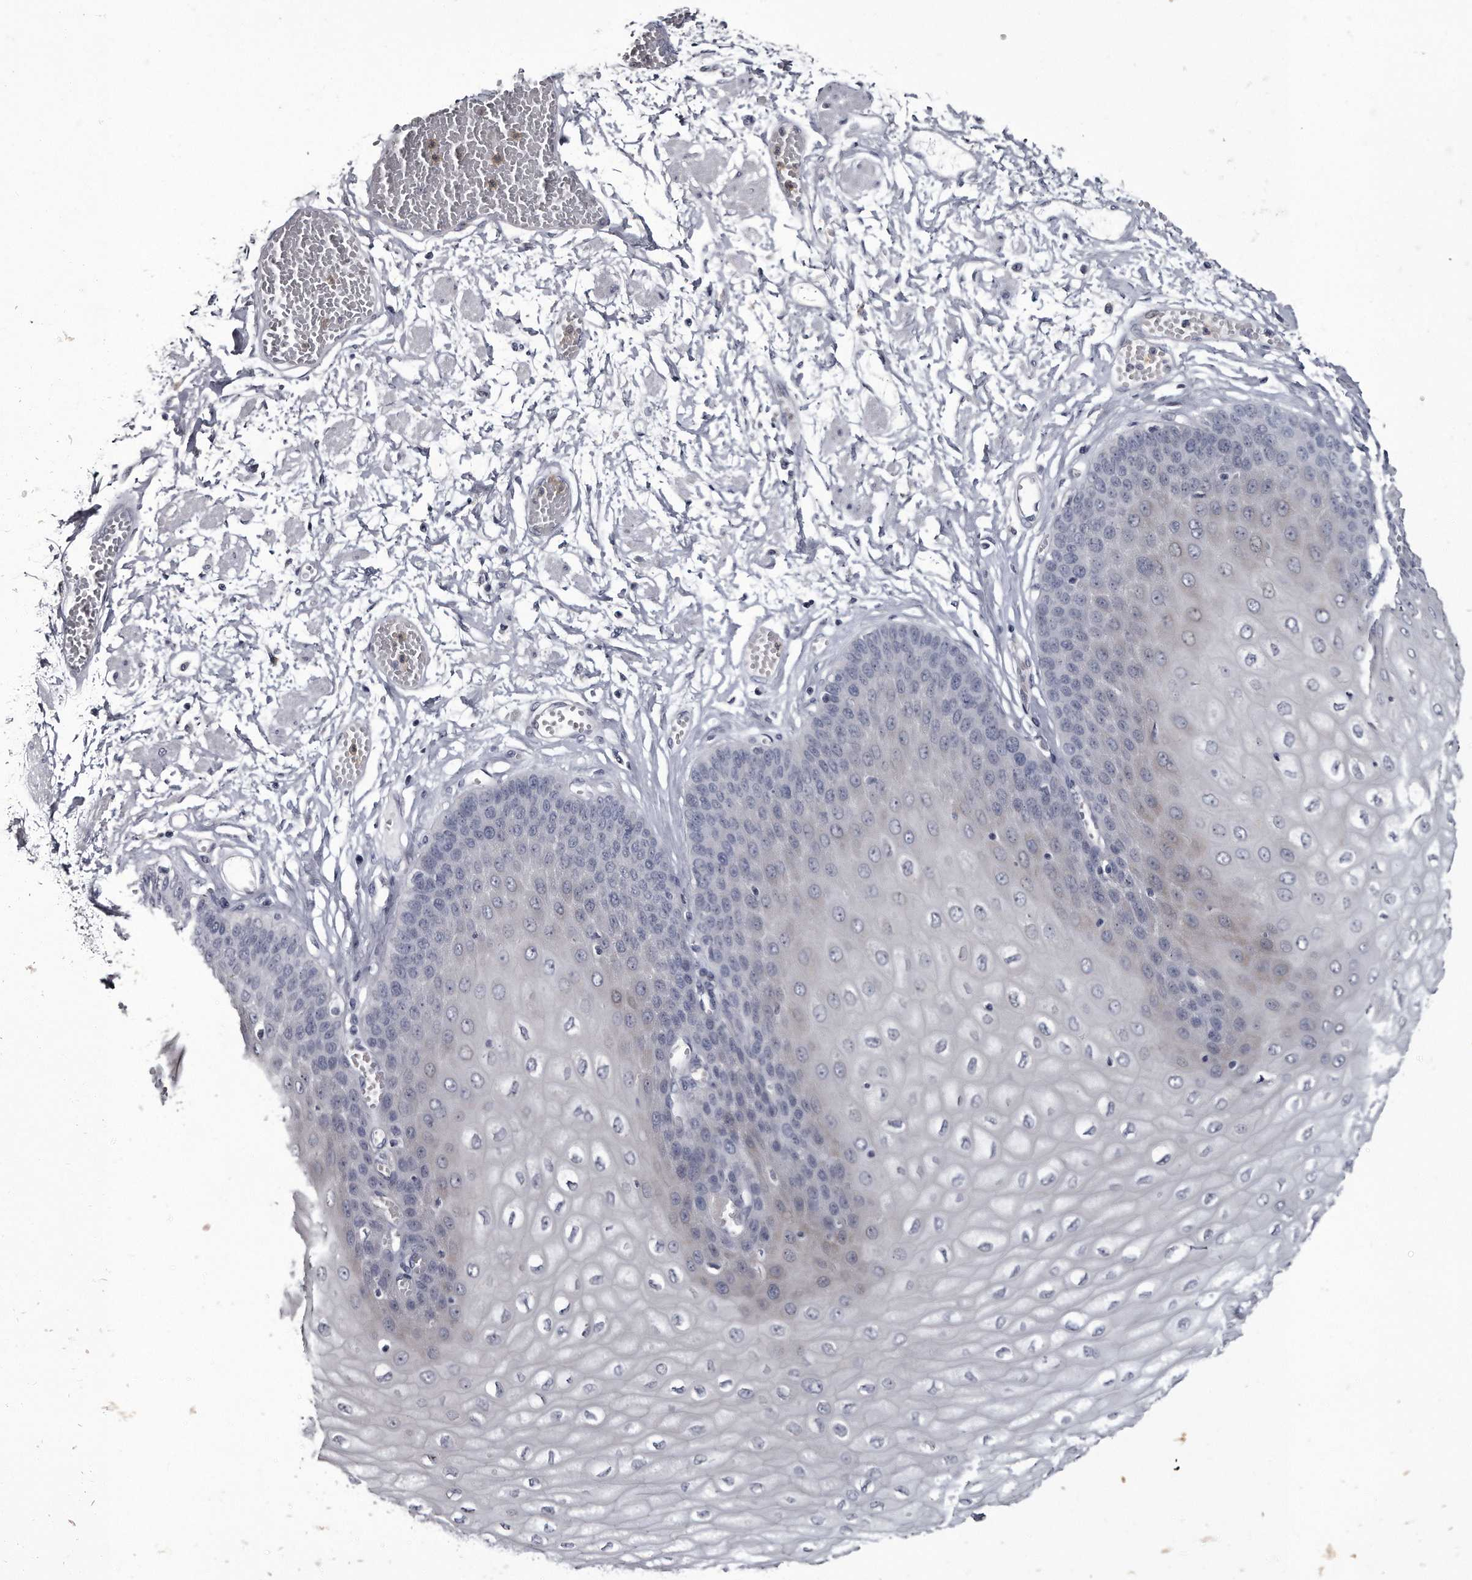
{"staining": {"intensity": "weak", "quantity": "<25%", "location": "cytoplasmic/membranous"}, "tissue": "esophagus", "cell_type": "Squamous epithelial cells", "image_type": "normal", "snomed": [{"axis": "morphology", "description": "Normal tissue, NOS"}, {"axis": "topography", "description": "Esophagus"}], "caption": "This is a micrograph of immunohistochemistry staining of benign esophagus, which shows no positivity in squamous epithelial cells.", "gene": "GAPVD1", "patient": {"sex": "male", "age": 60}}